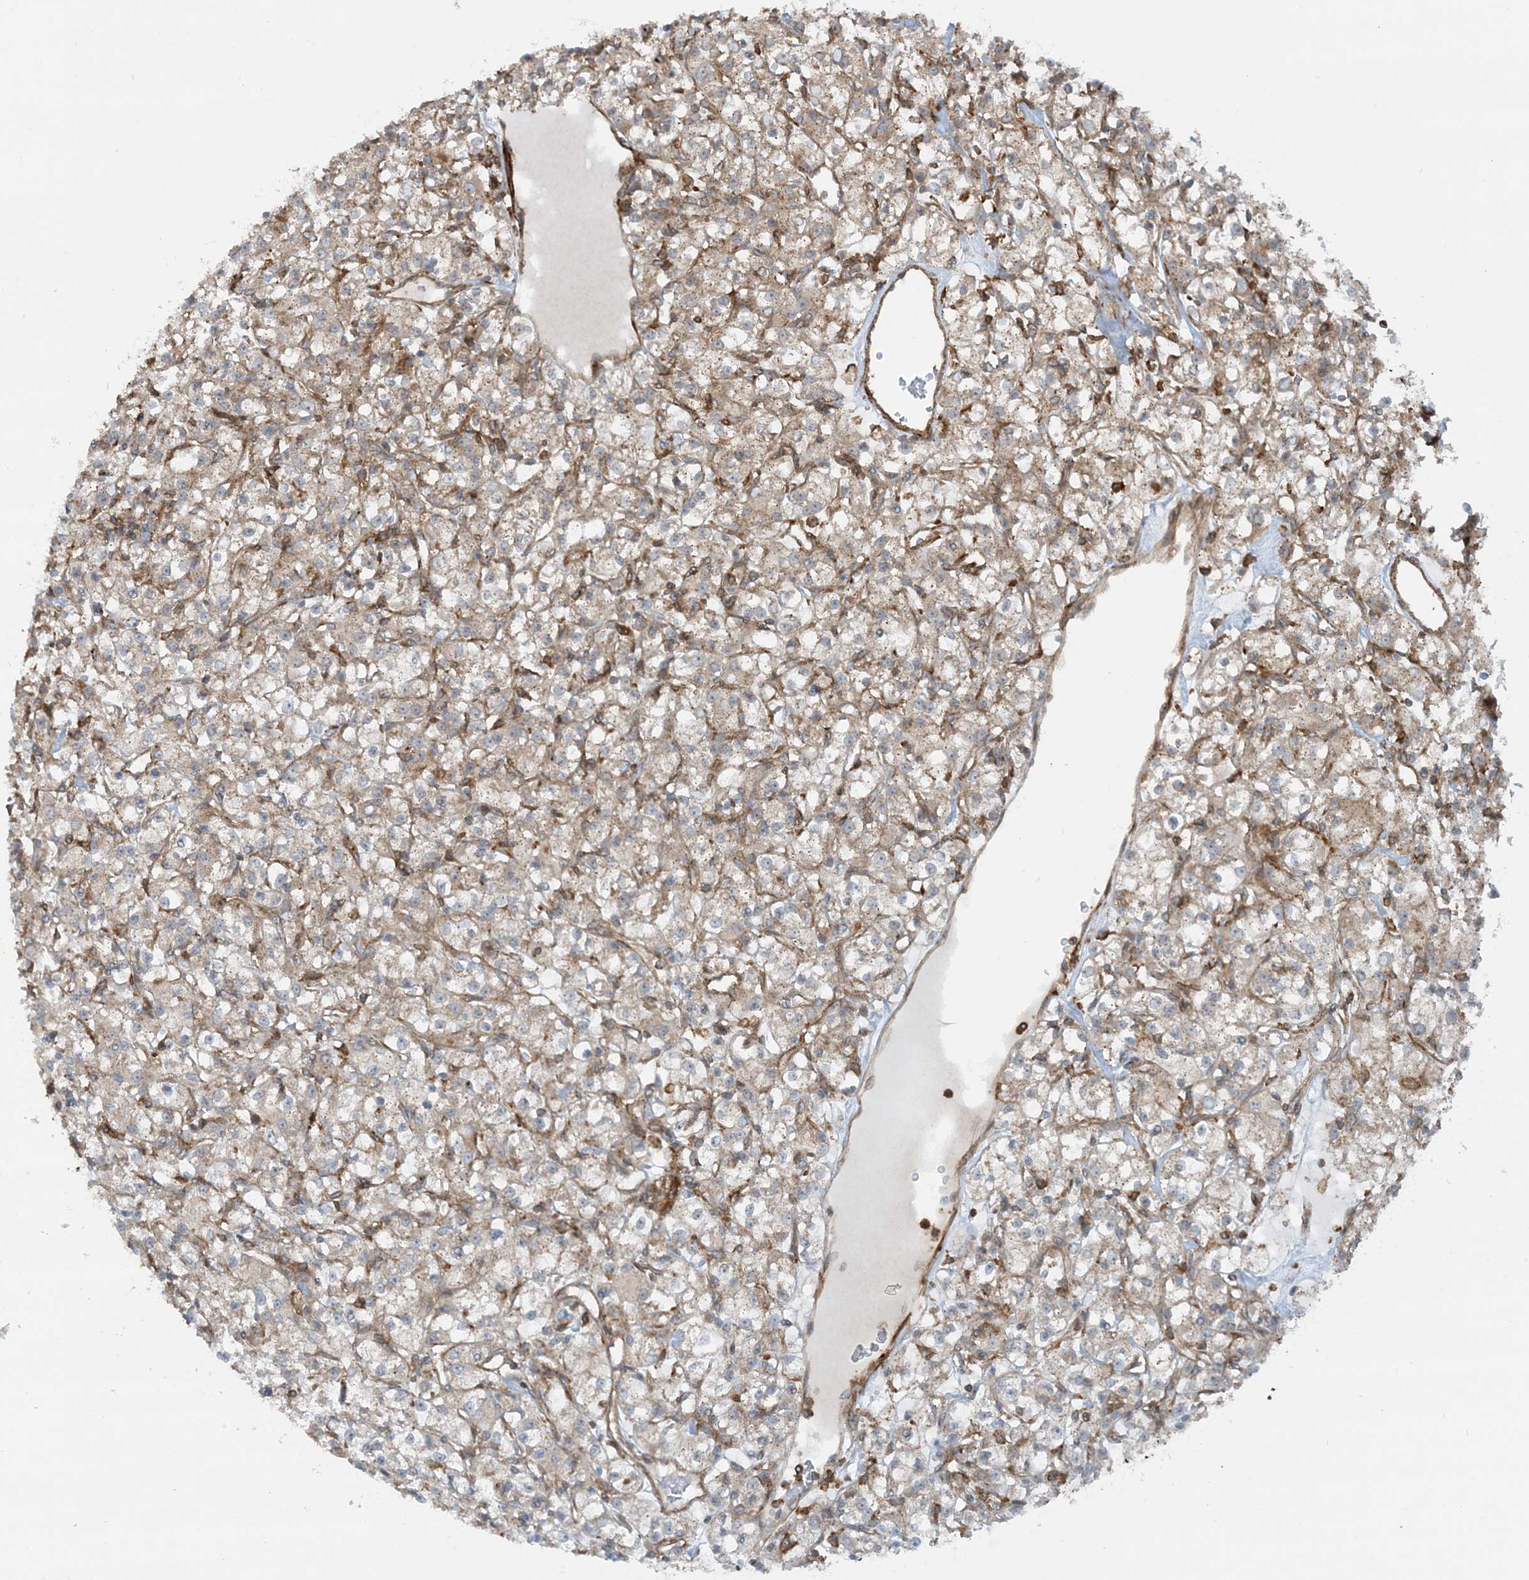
{"staining": {"intensity": "weak", "quantity": "<25%", "location": "cytoplasmic/membranous"}, "tissue": "renal cancer", "cell_type": "Tumor cells", "image_type": "cancer", "snomed": [{"axis": "morphology", "description": "Adenocarcinoma, NOS"}, {"axis": "topography", "description": "Kidney"}], "caption": "High power microscopy photomicrograph of an immunohistochemistry photomicrograph of renal cancer, revealing no significant positivity in tumor cells.", "gene": "STAM2", "patient": {"sex": "female", "age": 59}}